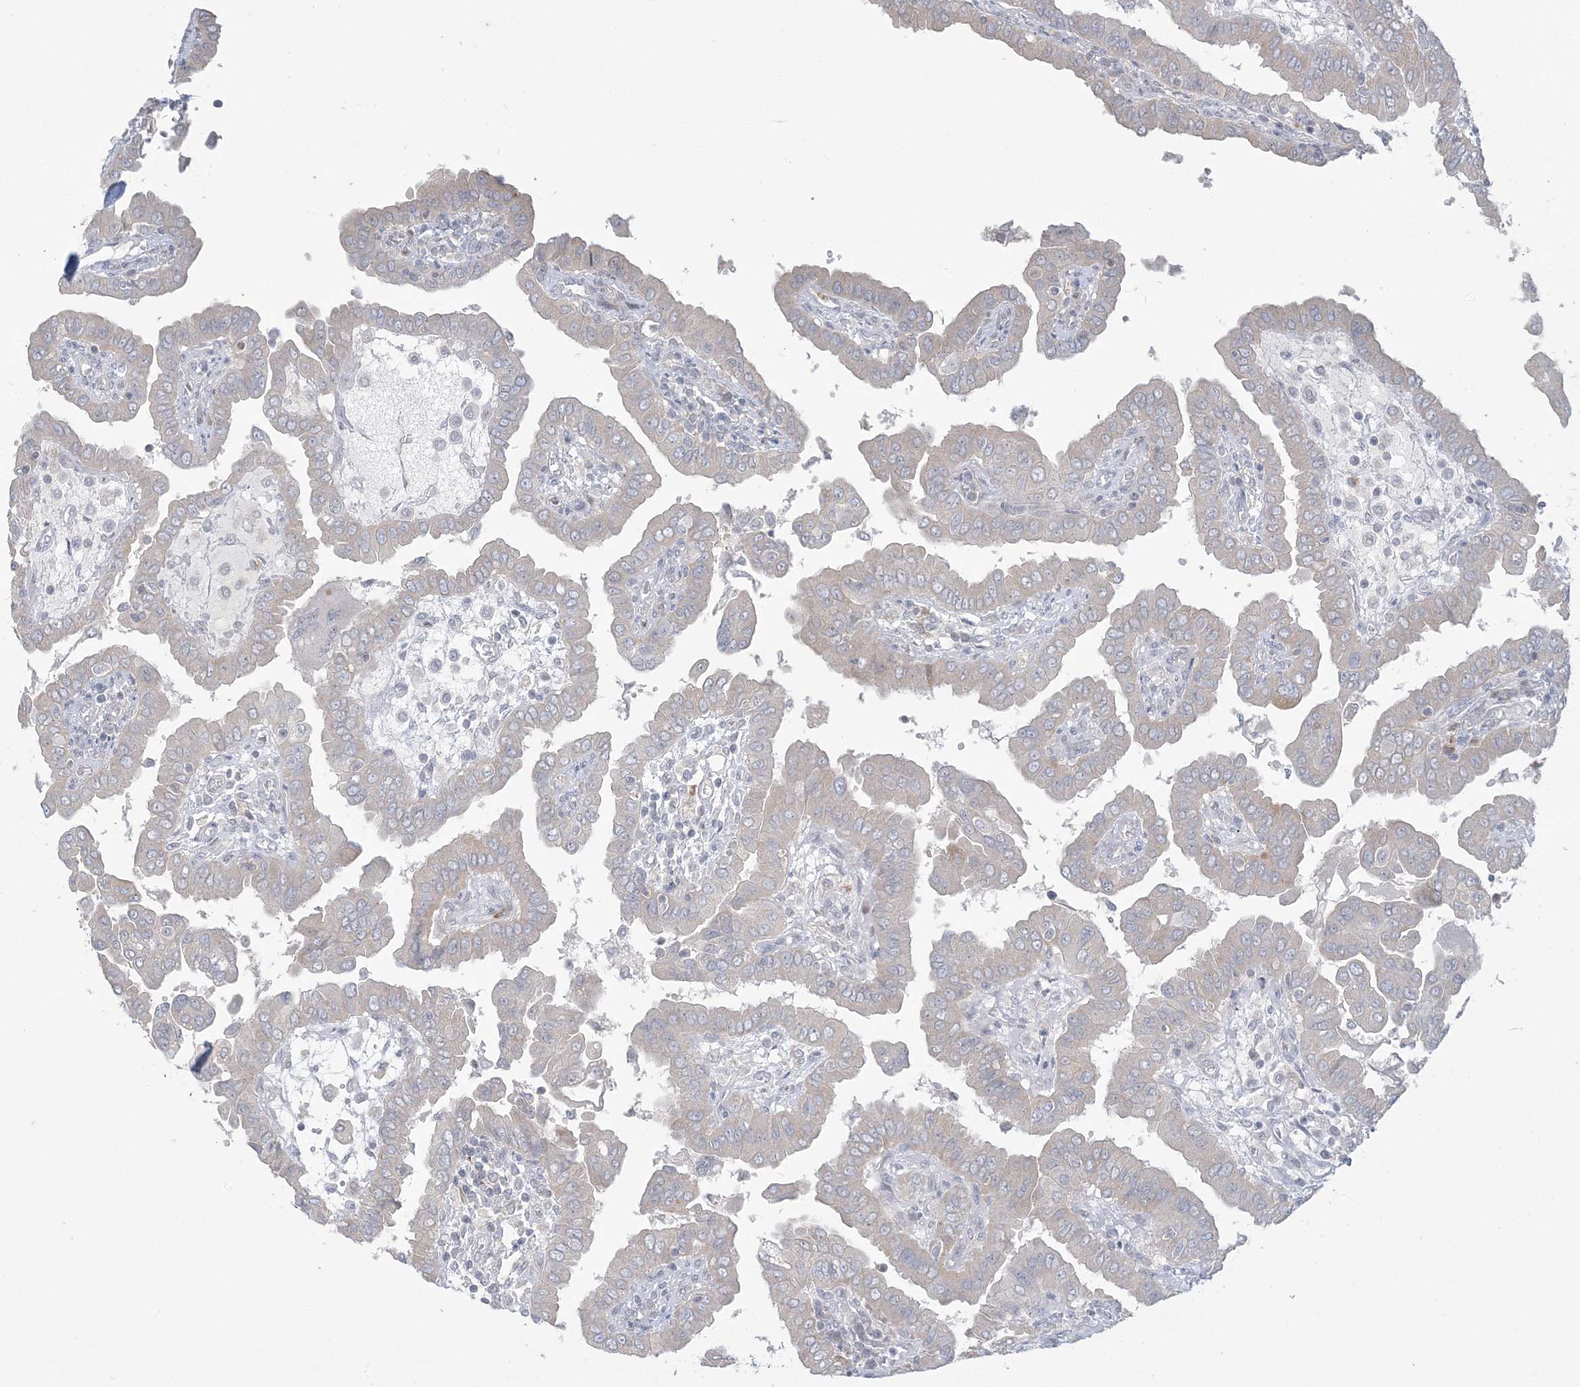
{"staining": {"intensity": "negative", "quantity": "none", "location": "none"}, "tissue": "thyroid cancer", "cell_type": "Tumor cells", "image_type": "cancer", "snomed": [{"axis": "morphology", "description": "Papillary adenocarcinoma, NOS"}, {"axis": "topography", "description": "Thyroid gland"}], "caption": "The image exhibits no significant staining in tumor cells of thyroid papillary adenocarcinoma.", "gene": "KIF3A", "patient": {"sex": "male", "age": 33}}